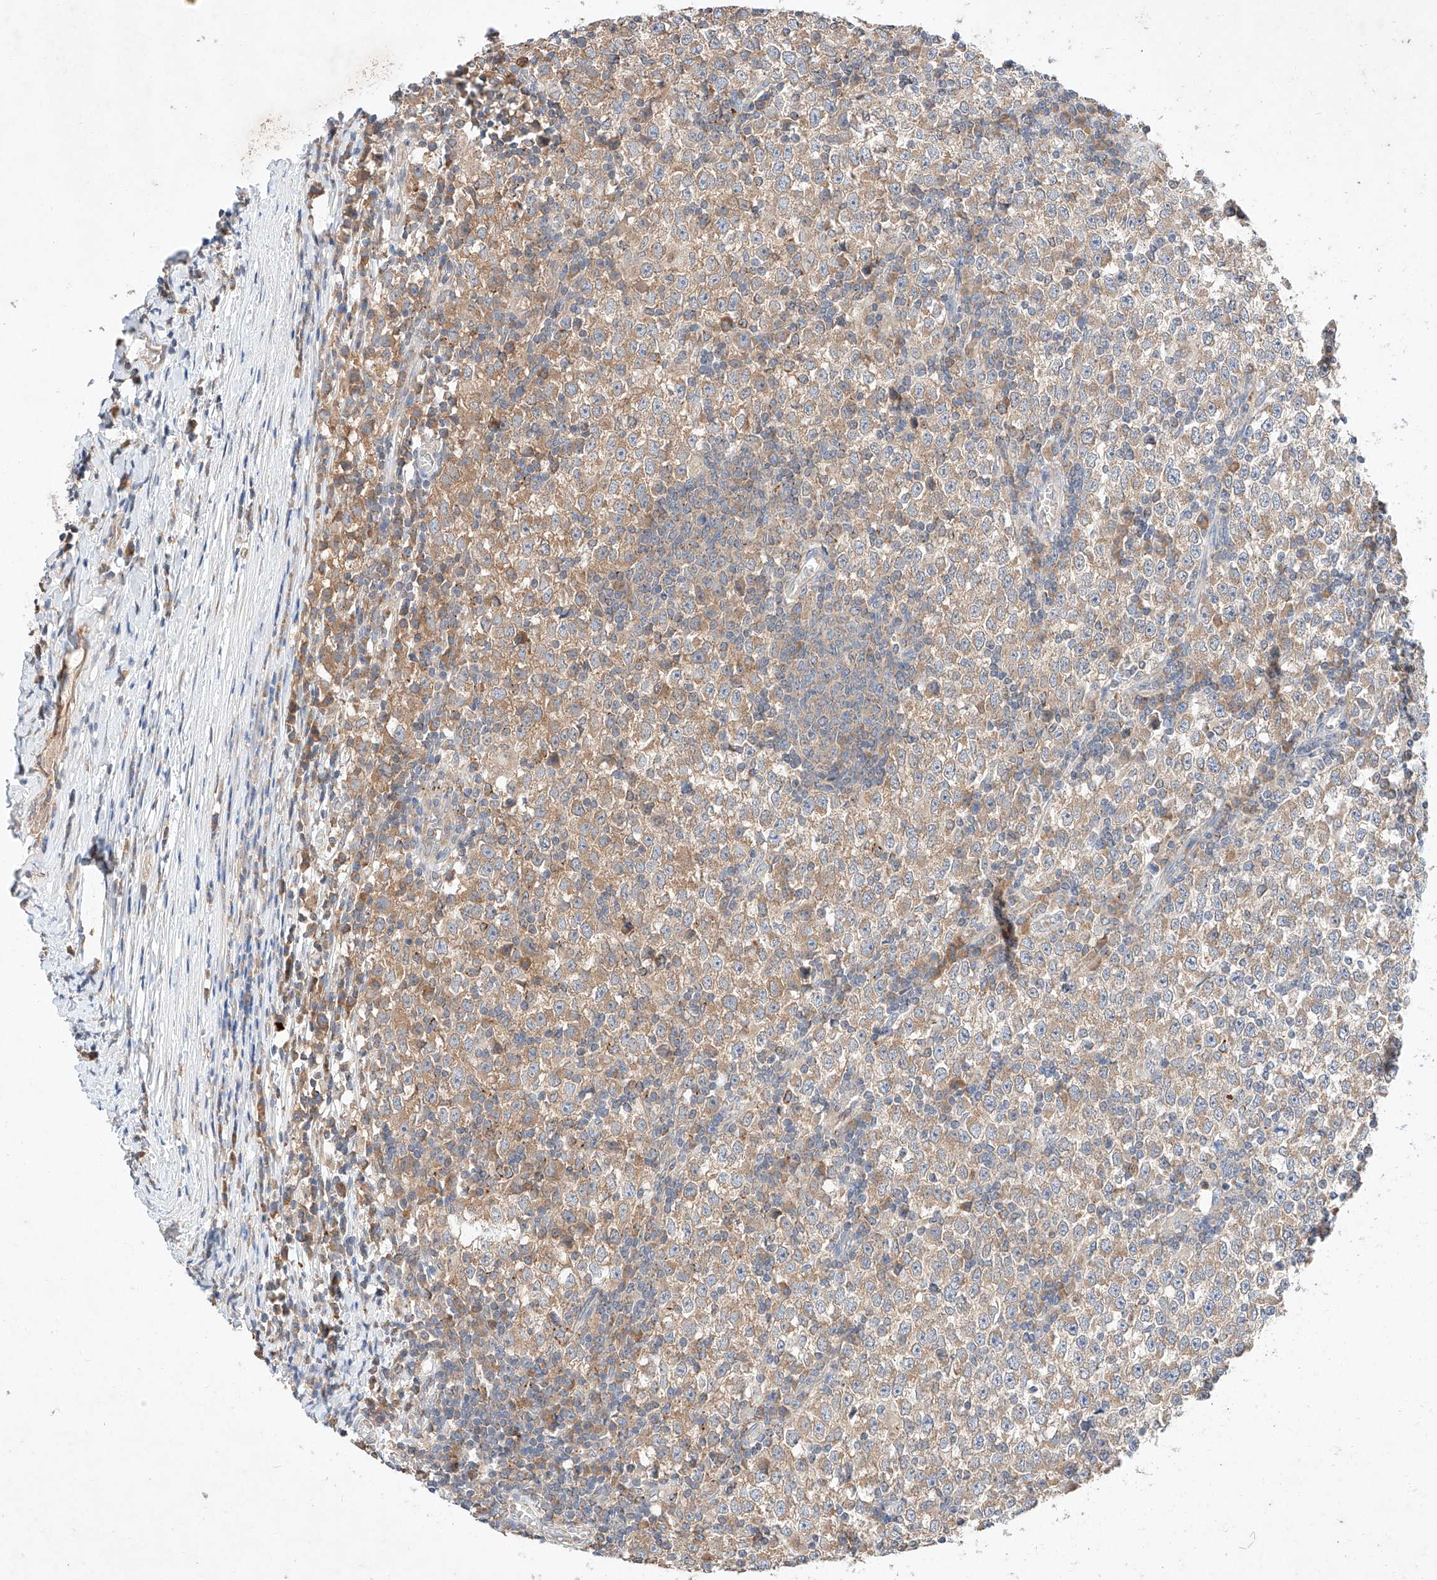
{"staining": {"intensity": "moderate", "quantity": ">75%", "location": "cytoplasmic/membranous"}, "tissue": "testis cancer", "cell_type": "Tumor cells", "image_type": "cancer", "snomed": [{"axis": "morphology", "description": "Seminoma, NOS"}, {"axis": "topography", "description": "Testis"}], "caption": "There is medium levels of moderate cytoplasmic/membranous positivity in tumor cells of testis cancer (seminoma), as demonstrated by immunohistochemical staining (brown color).", "gene": "C6orf118", "patient": {"sex": "male", "age": 65}}